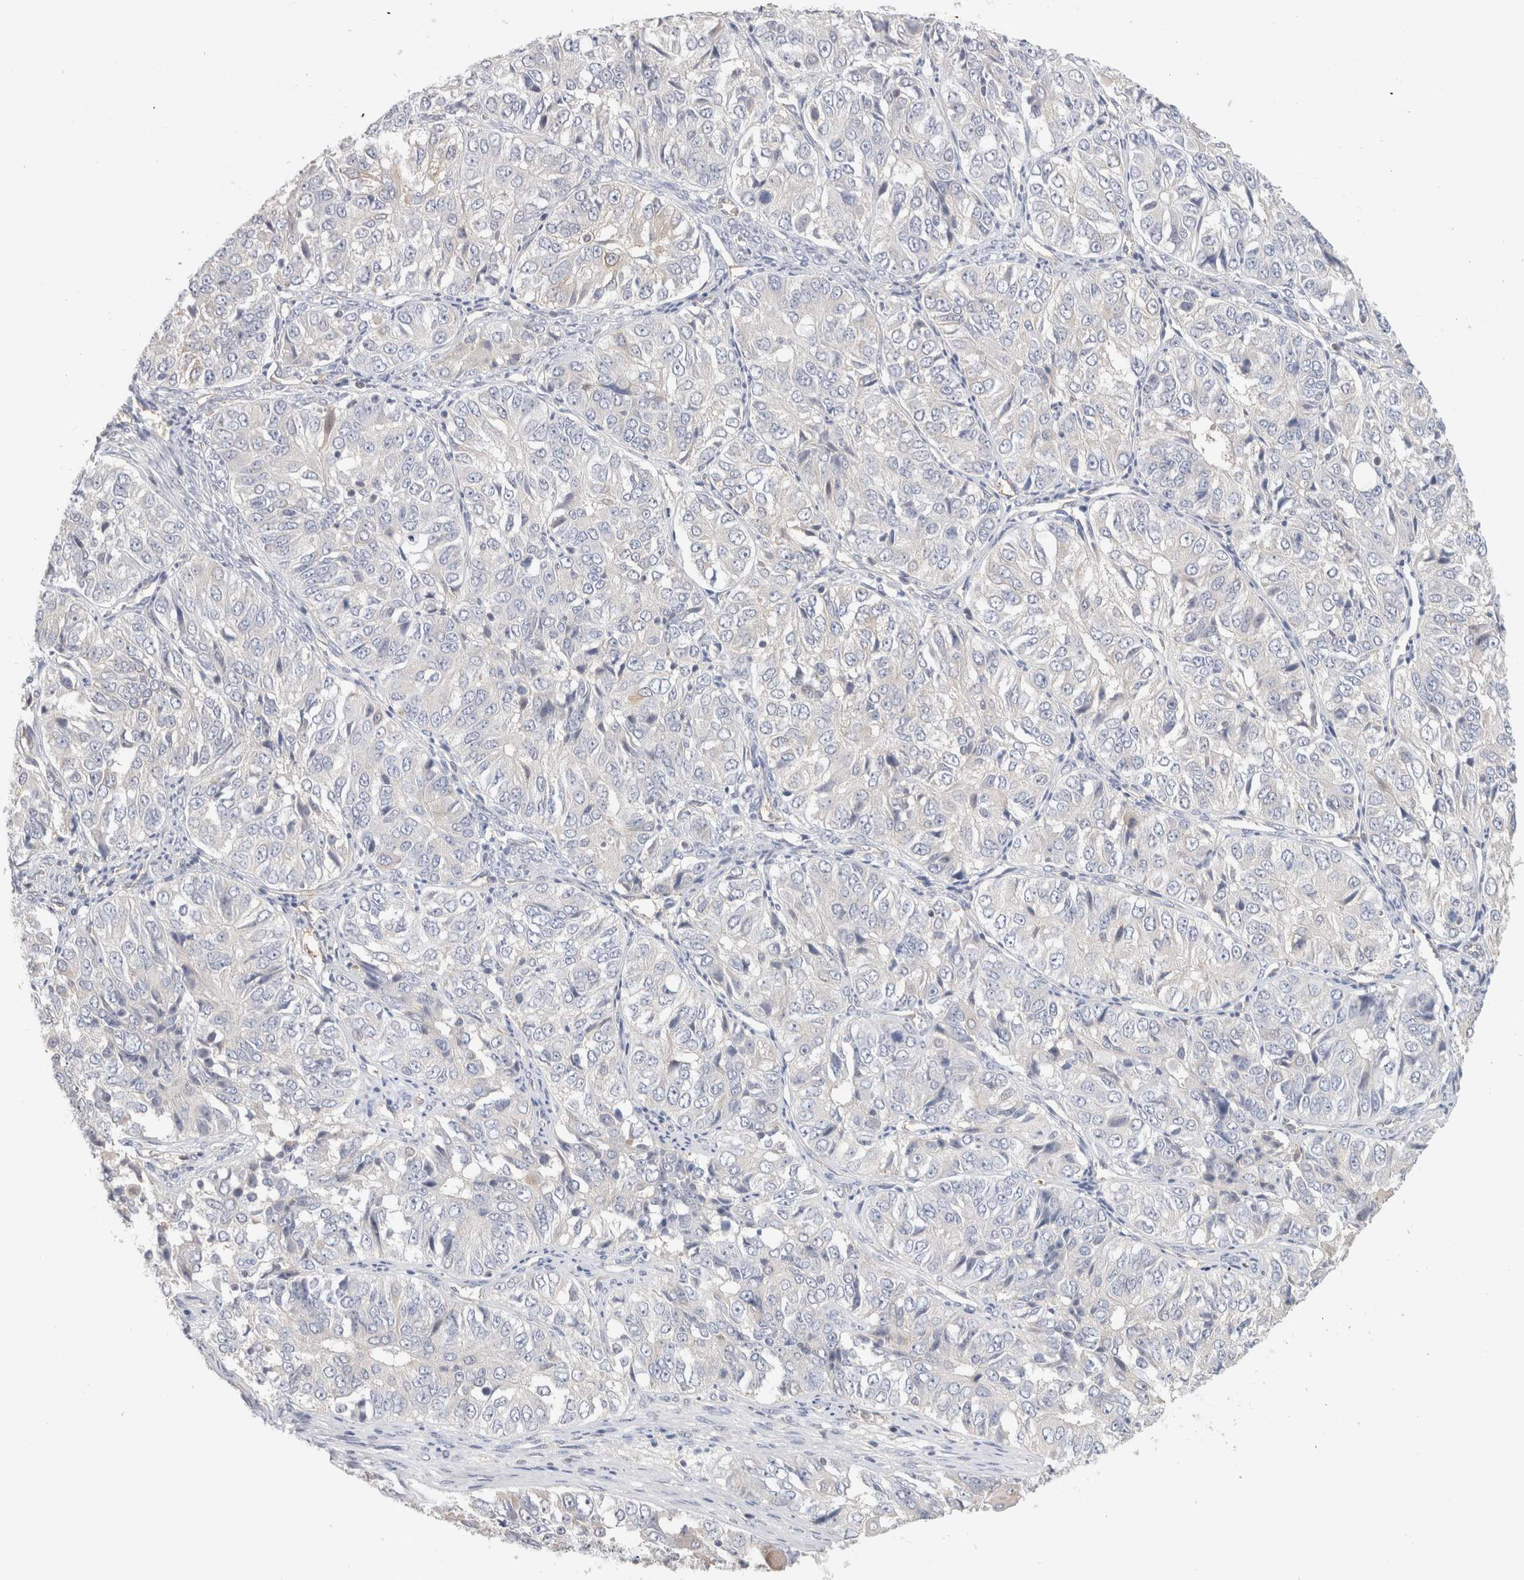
{"staining": {"intensity": "negative", "quantity": "none", "location": "none"}, "tissue": "ovarian cancer", "cell_type": "Tumor cells", "image_type": "cancer", "snomed": [{"axis": "morphology", "description": "Carcinoma, endometroid"}, {"axis": "topography", "description": "Ovary"}], "caption": "Ovarian cancer (endometroid carcinoma) was stained to show a protein in brown. There is no significant positivity in tumor cells.", "gene": "CAPN2", "patient": {"sex": "female", "age": 51}}